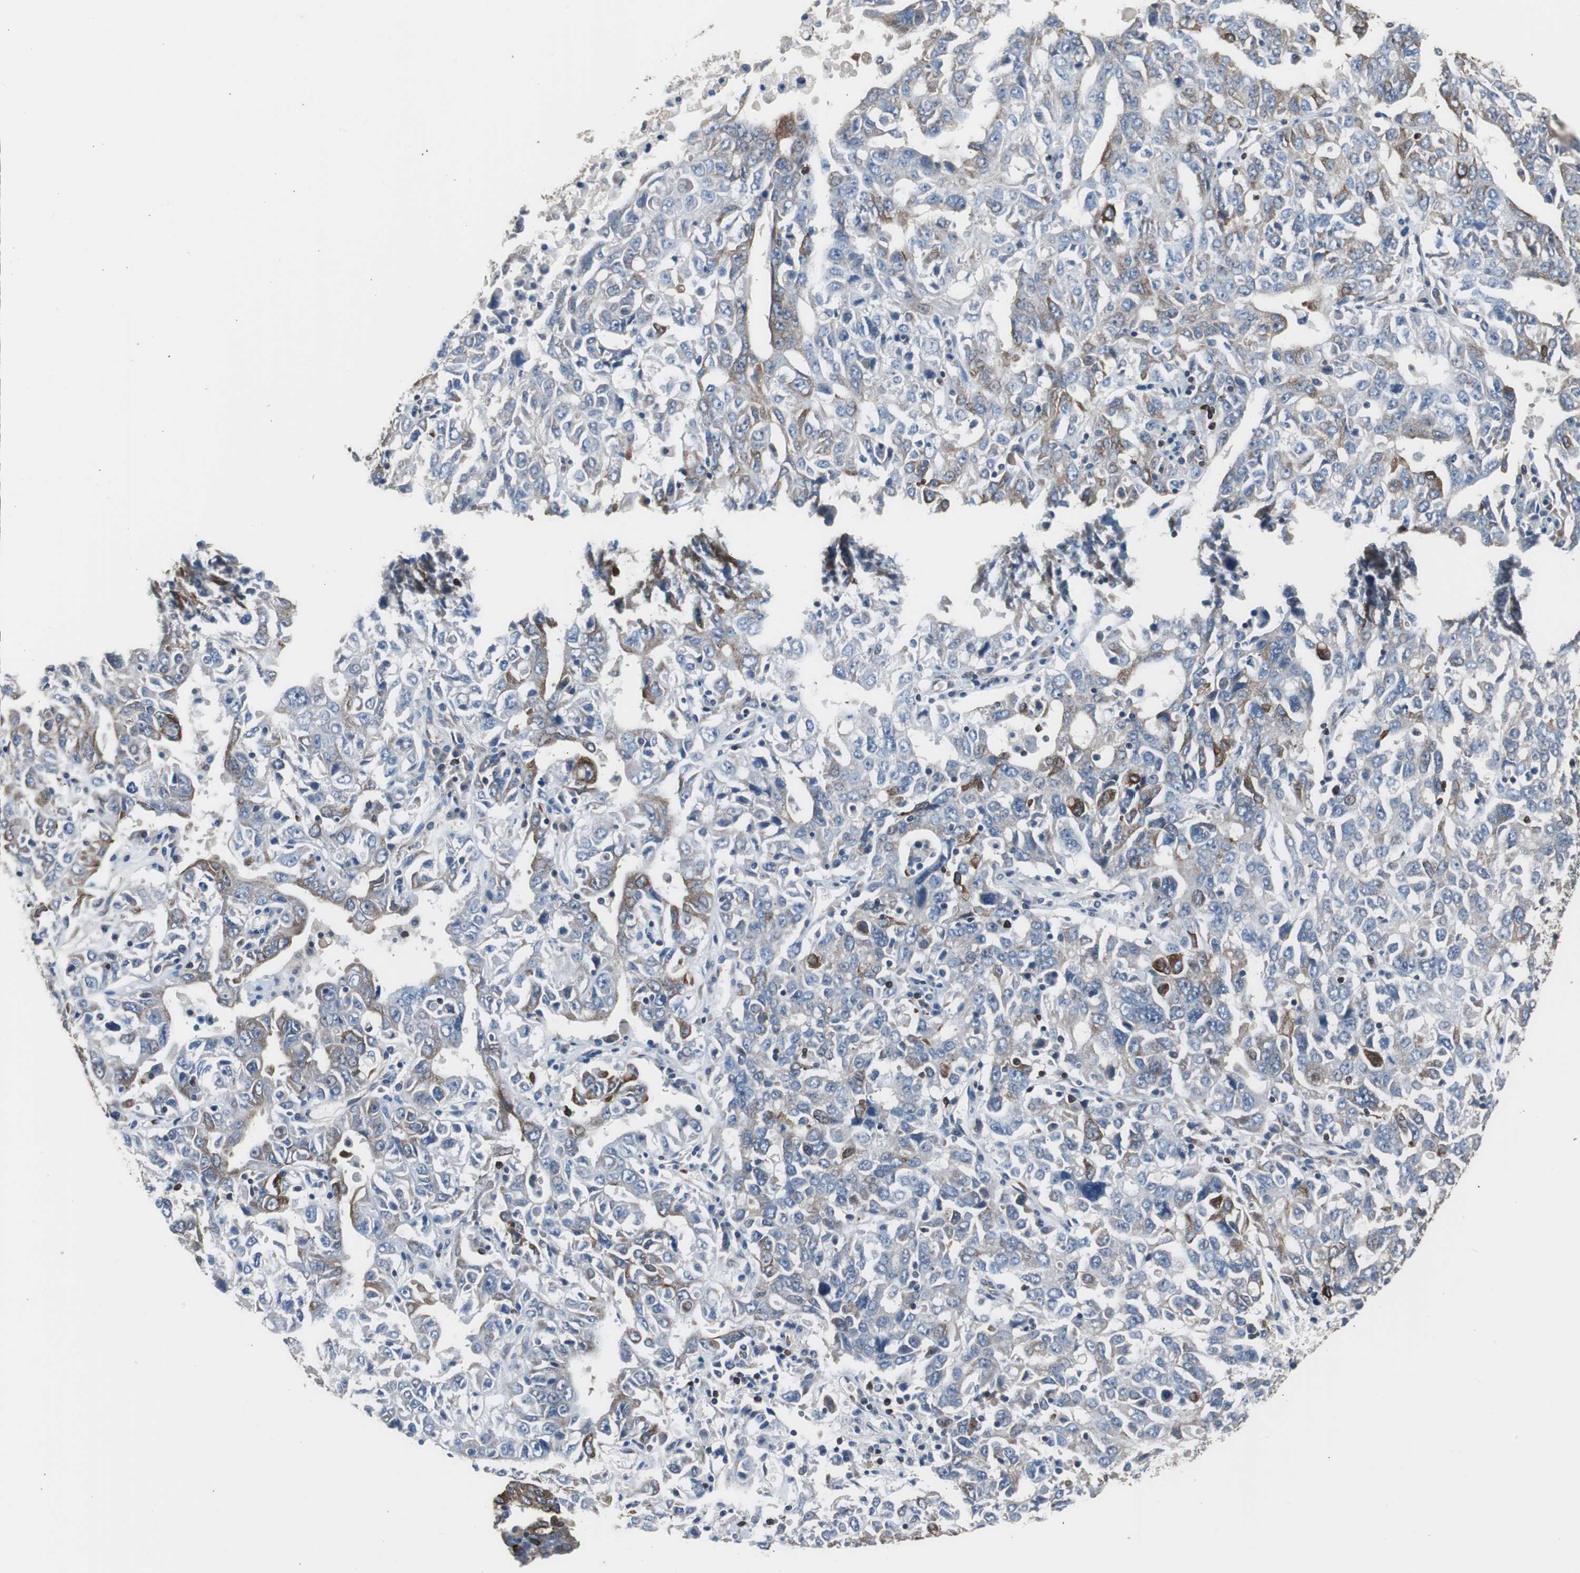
{"staining": {"intensity": "strong", "quantity": "<25%", "location": "cytoplasmic/membranous"}, "tissue": "ovarian cancer", "cell_type": "Tumor cells", "image_type": "cancer", "snomed": [{"axis": "morphology", "description": "Carcinoma, endometroid"}, {"axis": "topography", "description": "Ovary"}], "caption": "A brown stain shows strong cytoplasmic/membranous staining of a protein in human ovarian cancer tumor cells. (DAB IHC with brightfield microscopy, high magnification).", "gene": "PBXIP1", "patient": {"sex": "female", "age": 62}}